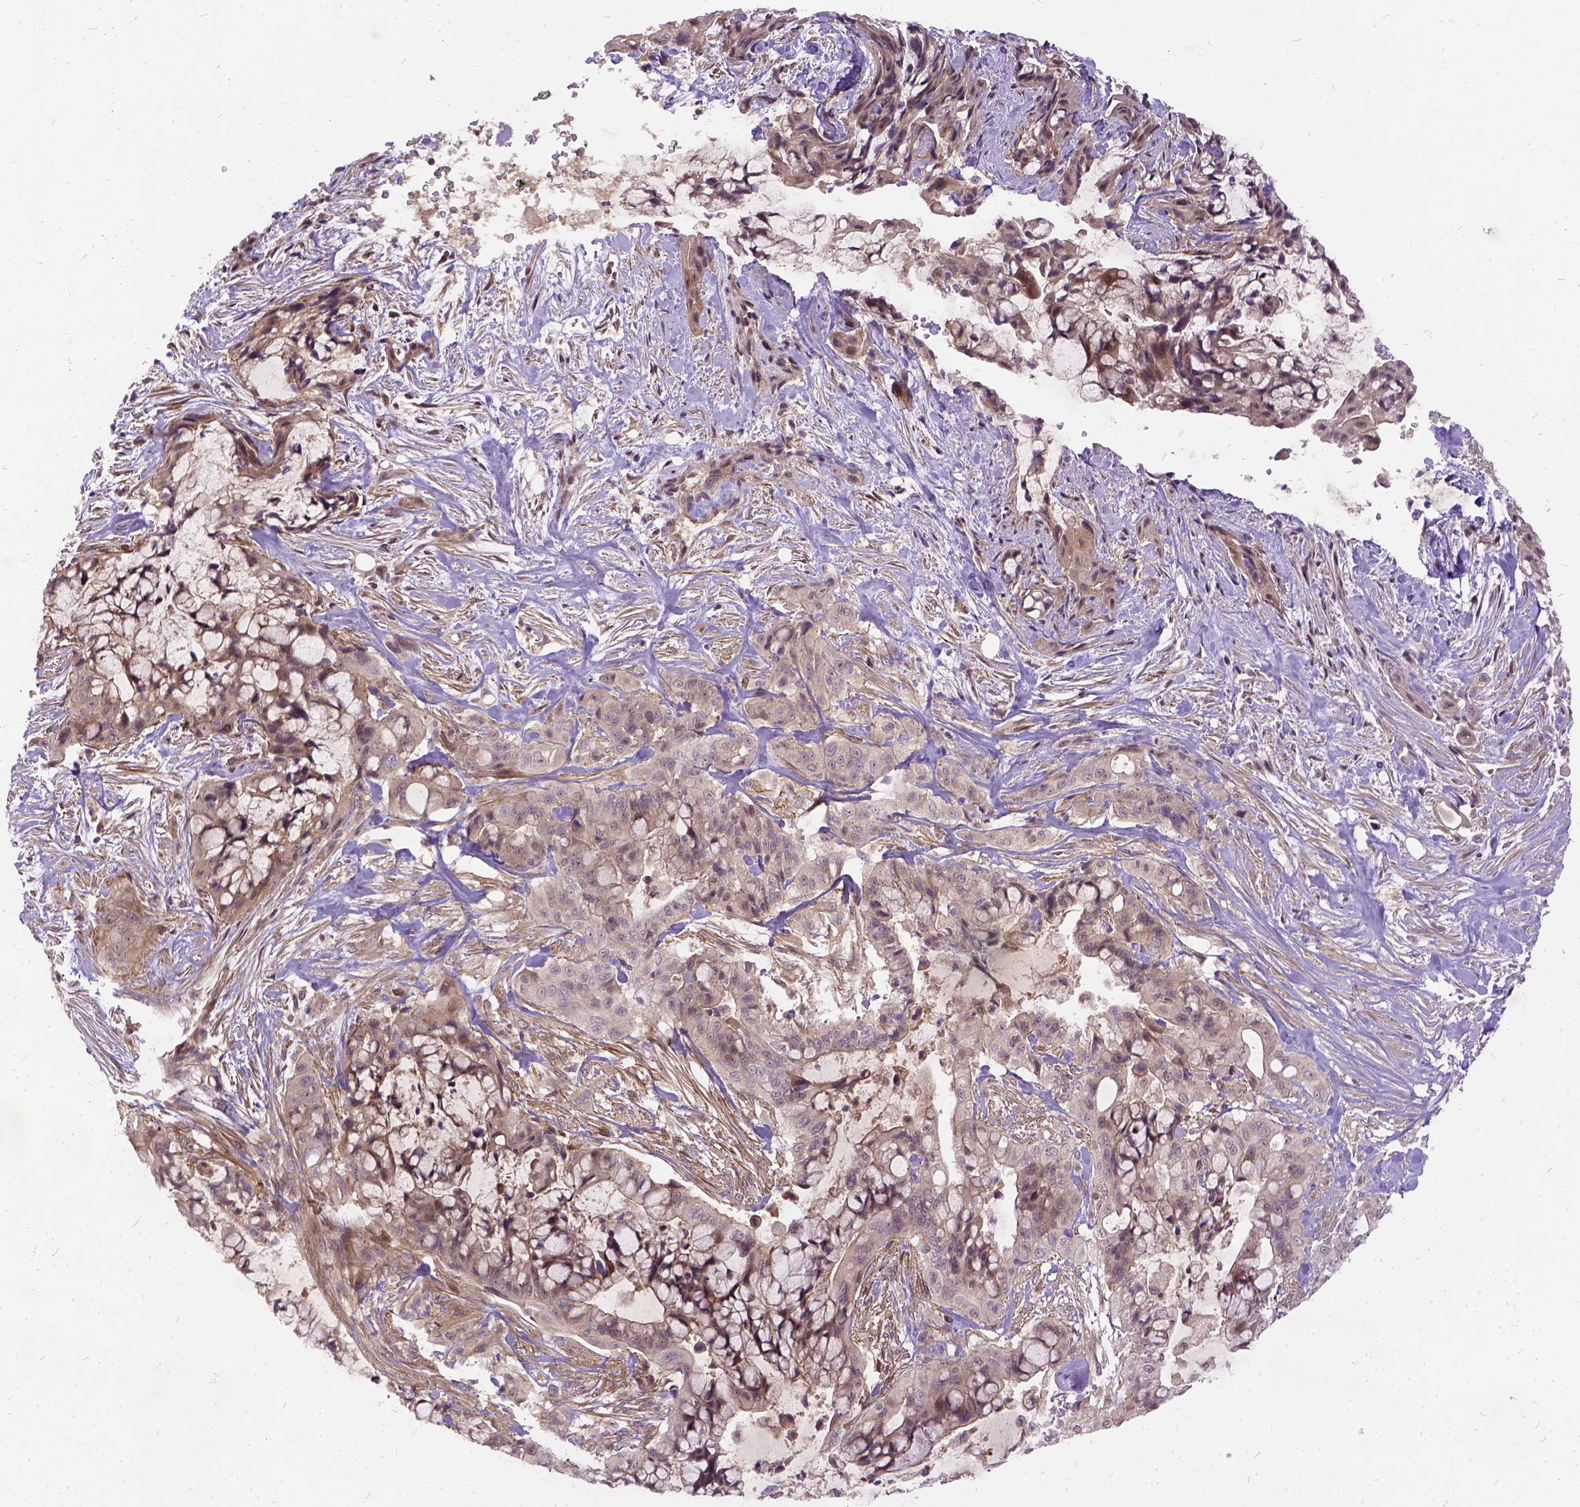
{"staining": {"intensity": "weak", "quantity": "25%-75%", "location": "cytoplasmic/membranous"}, "tissue": "pancreatic cancer", "cell_type": "Tumor cells", "image_type": "cancer", "snomed": [{"axis": "morphology", "description": "Adenocarcinoma, NOS"}, {"axis": "topography", "description": "Pancreas"}], "caption": "Immunohistochemistry photomicrograph of human pancreatic cancer (adenocarcinoma) stained for a protein (brown), which demonstrates low levels of weak cytoplasmic/membranous expression in approximately 25%-75% of tumor cells.", "gene": "ILRUN", "patient": {"sex": "male", "age": 71}}